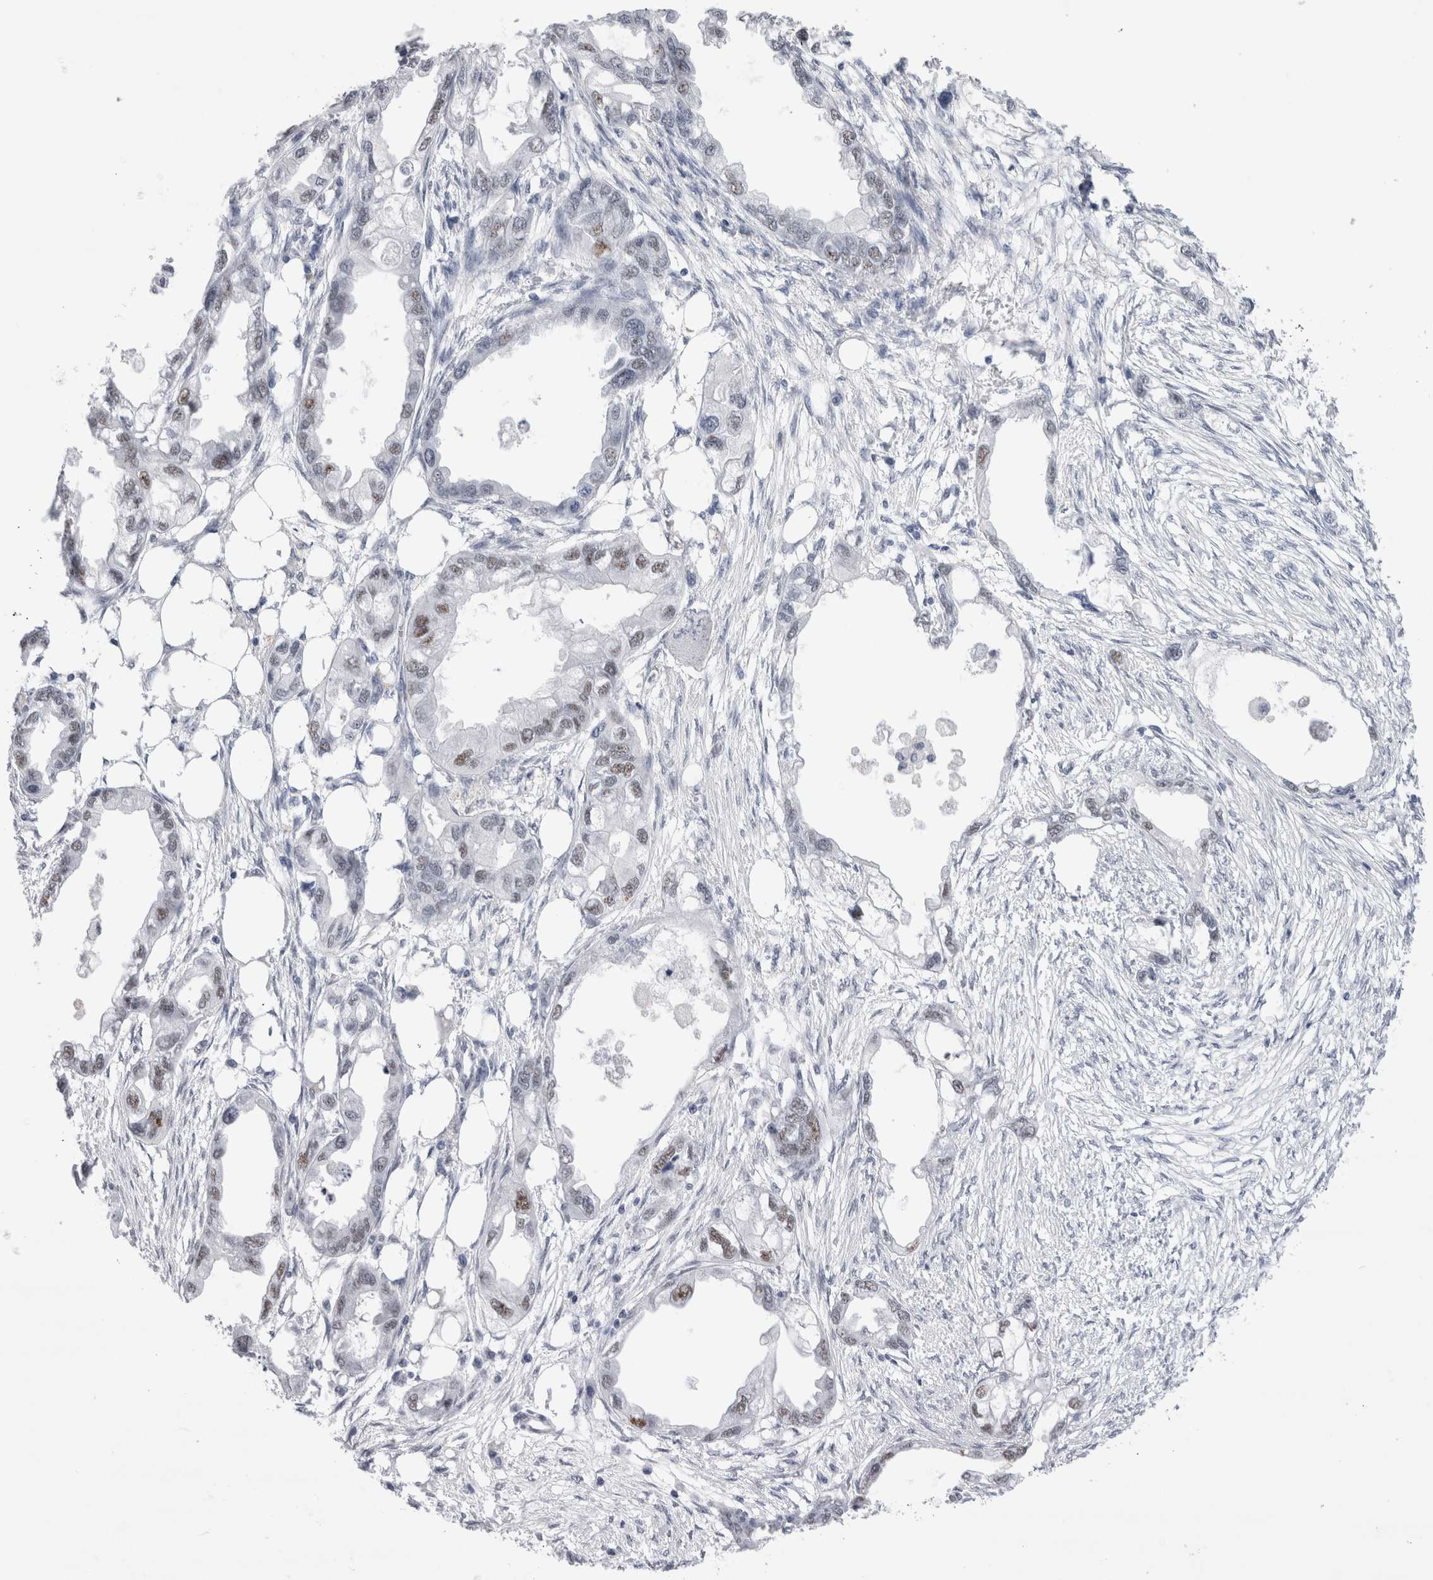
{"staining": {"intensity": "moderate", "quantity": "25%-75%", "location": "nuclear"}, "tissue": "endometrial cancer", "cell_type": "Tumor cells", "image_type": "cancer", "snomed": [{"axis": "morphology", "description": "Adenocarcinoma, NOS"}, {"axis": "morphology", "description": "Adenocarcinoma, metastatic, NOS"}, {"axis": "topography", "description": "Adipose tissue"}, {"axis": "topography", "description": "Endometrium"}], "caption": "A brown stain highlights moderate nuclear expression of a protein in human endometrial cancer tumor cells.", "gene": "RBM6", "patient": {"sex": "female", "age": 67}}